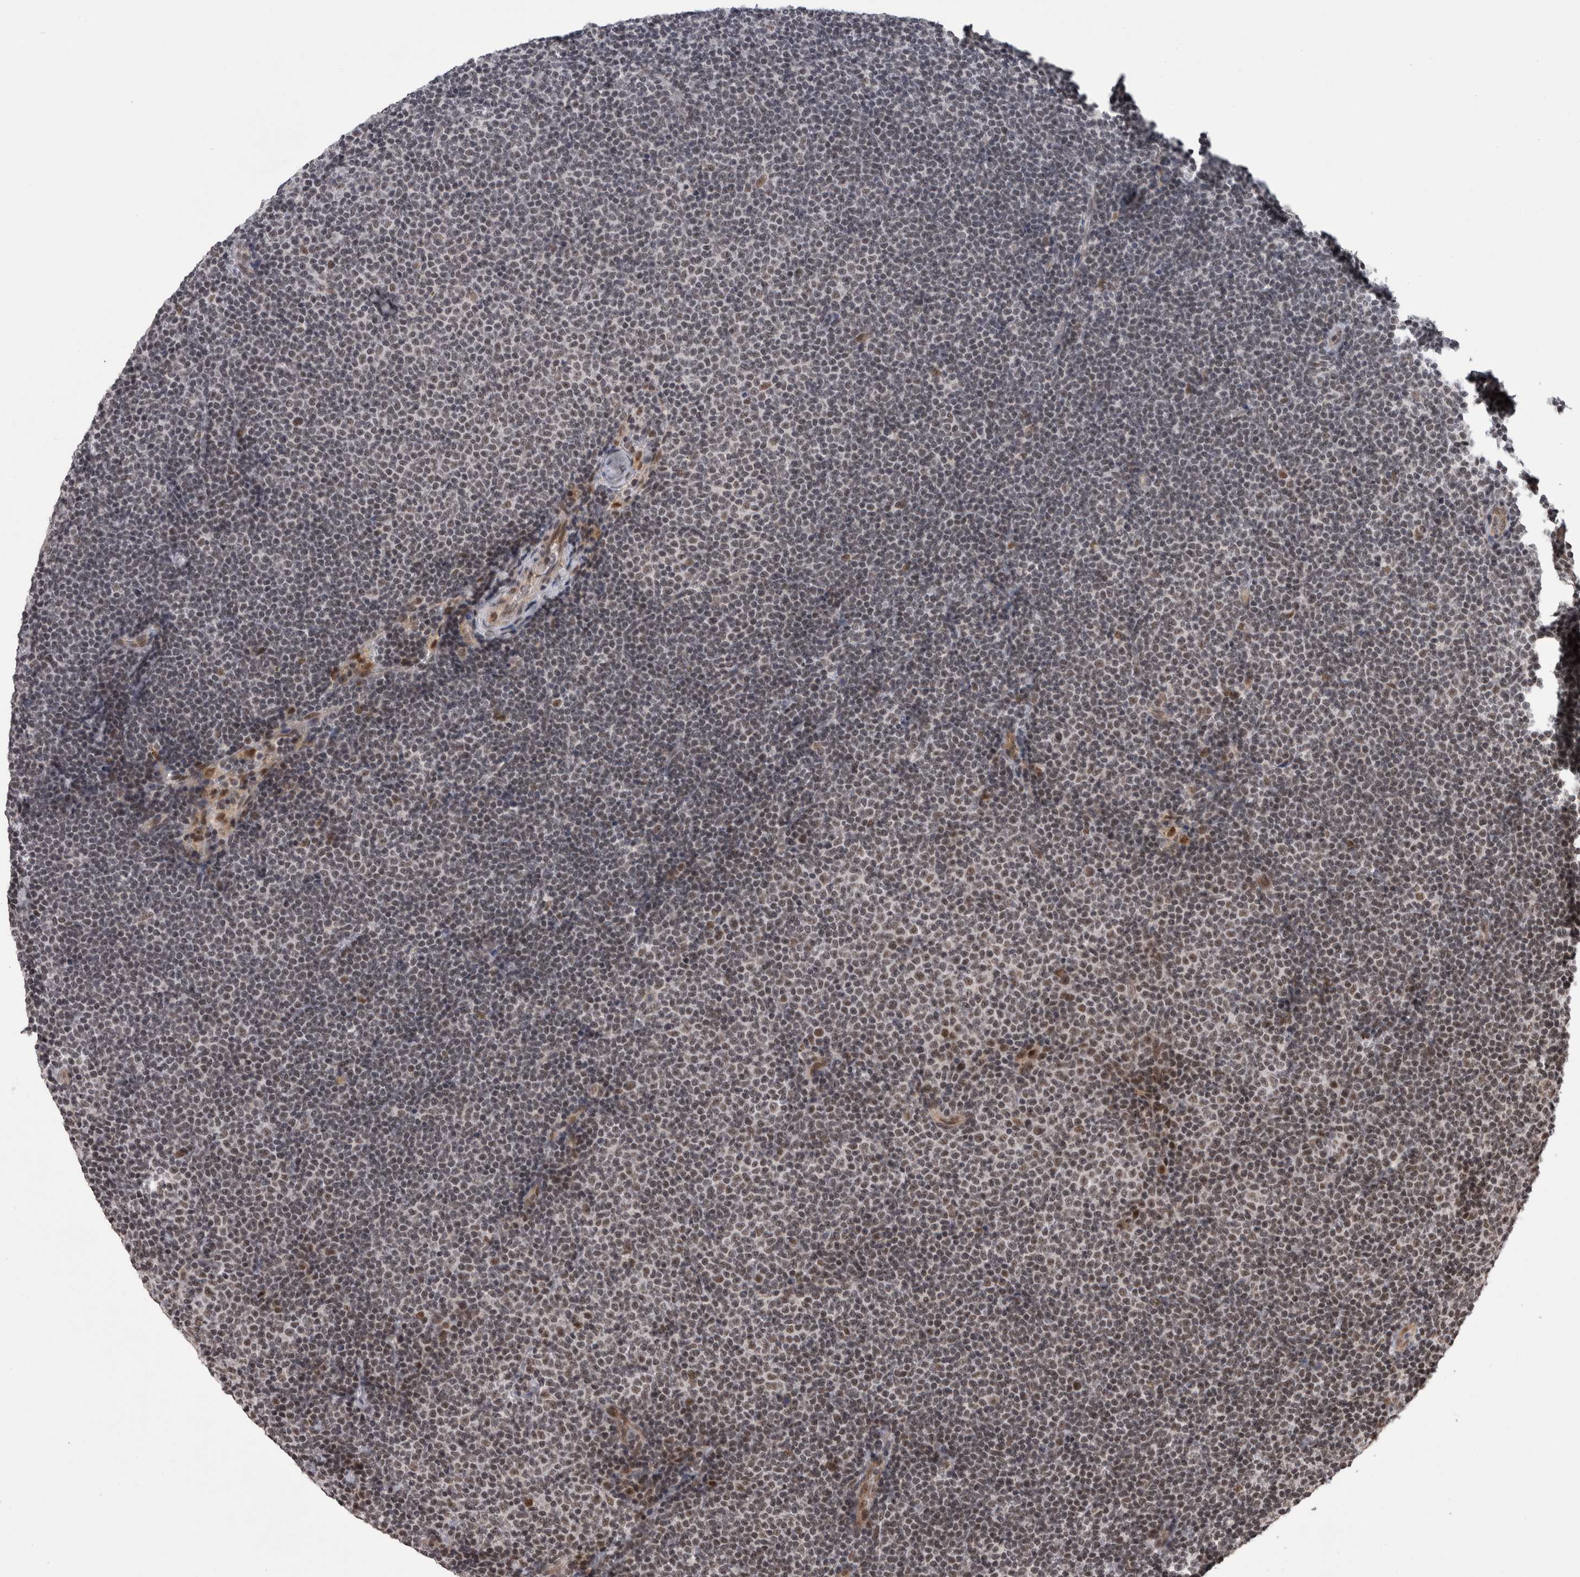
{"staining": {"intensity": "weak", "quantity": "<25%", "location": "nuclear"}, "tissue": "lymphoma", "cell_type": "Tumor cells", "image_type": "cancer", "snomed": [{"axis": "morphology", "description": "Malignant lymphoma, non-Hodgkin's type, Low grade"}, {"axis": "topography", "description": "Lymph node"}], "caption": "Lymphoma was stained to show a protein in brown. There is no significant expression in tumor cells. (Stains: DAB IHC with hematoxylin counter stain, Microscopy: brightfield microscopy at high magnification).", "gene": "CPSF2", "patient": {"sex": "female", "age": 53}}